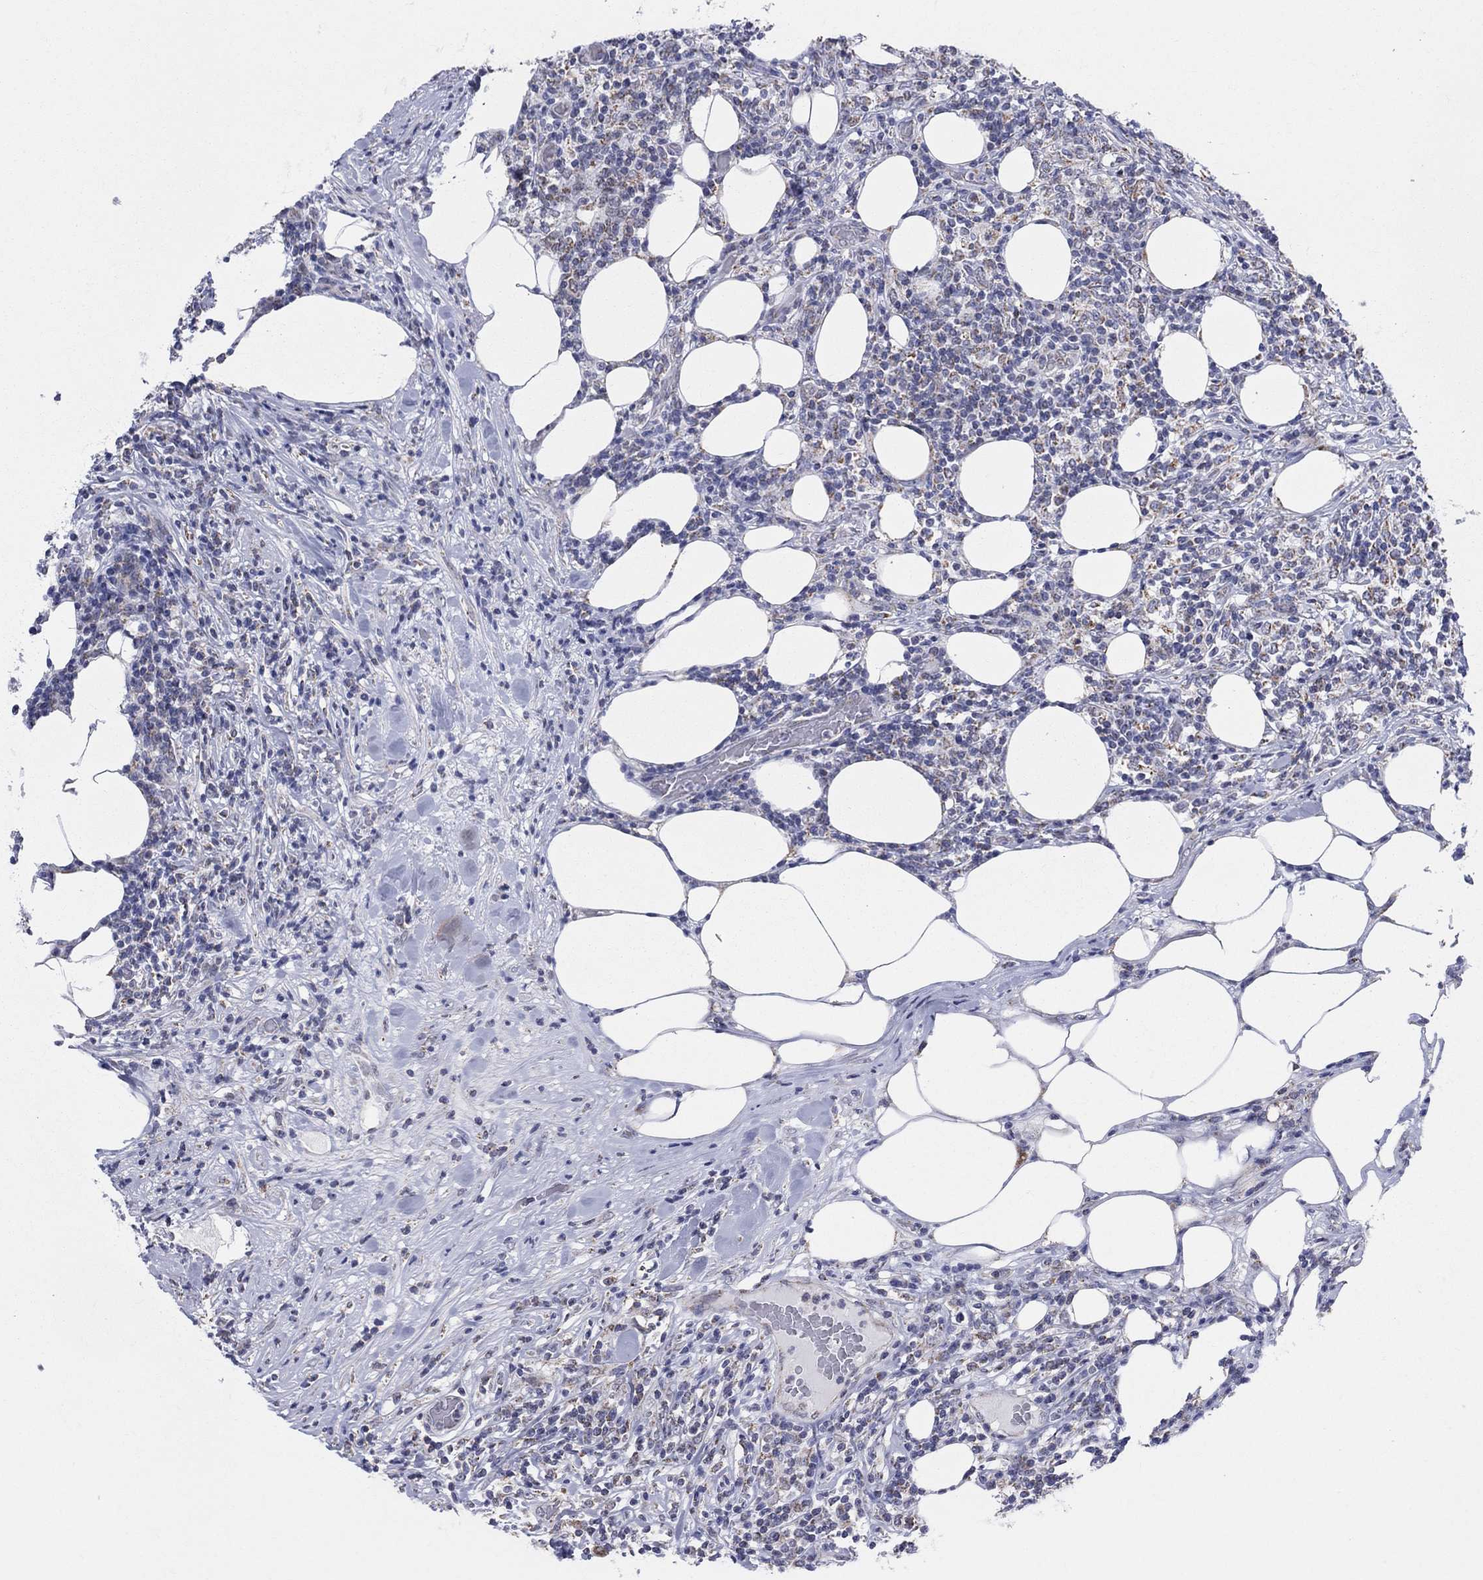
{"staining": {"intensity": "moderate", "quantity": "<25%", "location": "cytoplasmic/membranous"}, "tissue": "lymphoma", "cell_type": "Tumor cells", "image_type": "cancer", "snomed": [{"axis": "morphology", "description": "Malignant lymphoma, non-Hodgkin's type, High grade"}, {"axis": "topography", "description": "Lymph node"}], "caption": "Protein expression analysis of human malignant lymphoma, non-Hodgkin's type (high-grade) reveals moderate cytoplasmic/membranous expression in about <25% of tumor cells.", "gene": "KISS1R", "patient": {"sex": "female", "age": 84}}